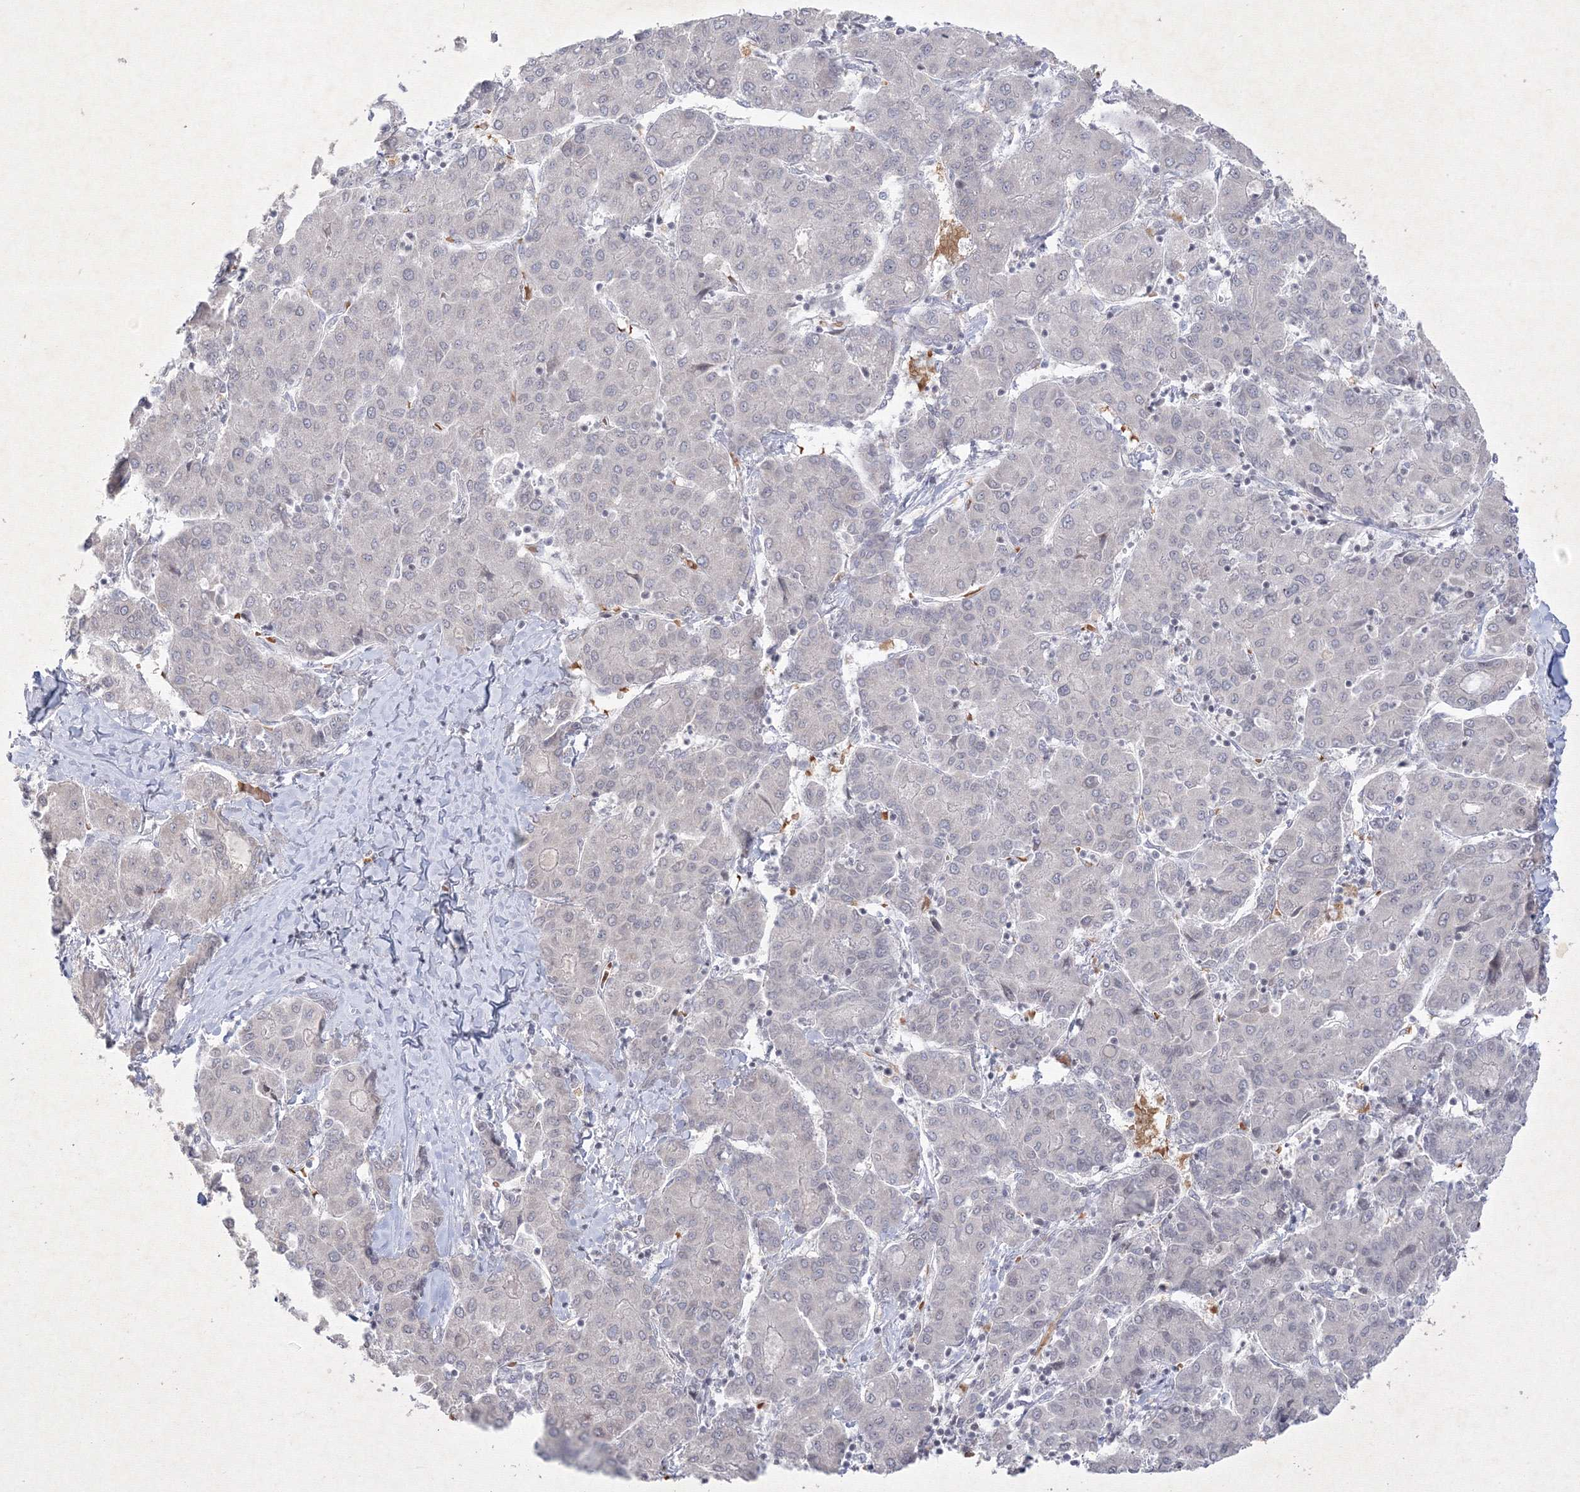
{"staining": {"intensity": "negative", "quantity": "none", "location": "none"}, "tissue": "liver cancer", "cell_type": "Tumor cells", "image_type": "cancer", "snomed": [{"axis": "morphology", "description": "Carcinoma, Hepatocellular, NOS"}, {"axis": "topography", "description": "Liver"}], "caption": "The micrograph reveals no staining of tumor cells in liver cancer.", "gene": "NXPE3", "patient": {"sex": "male", "age": 65}}